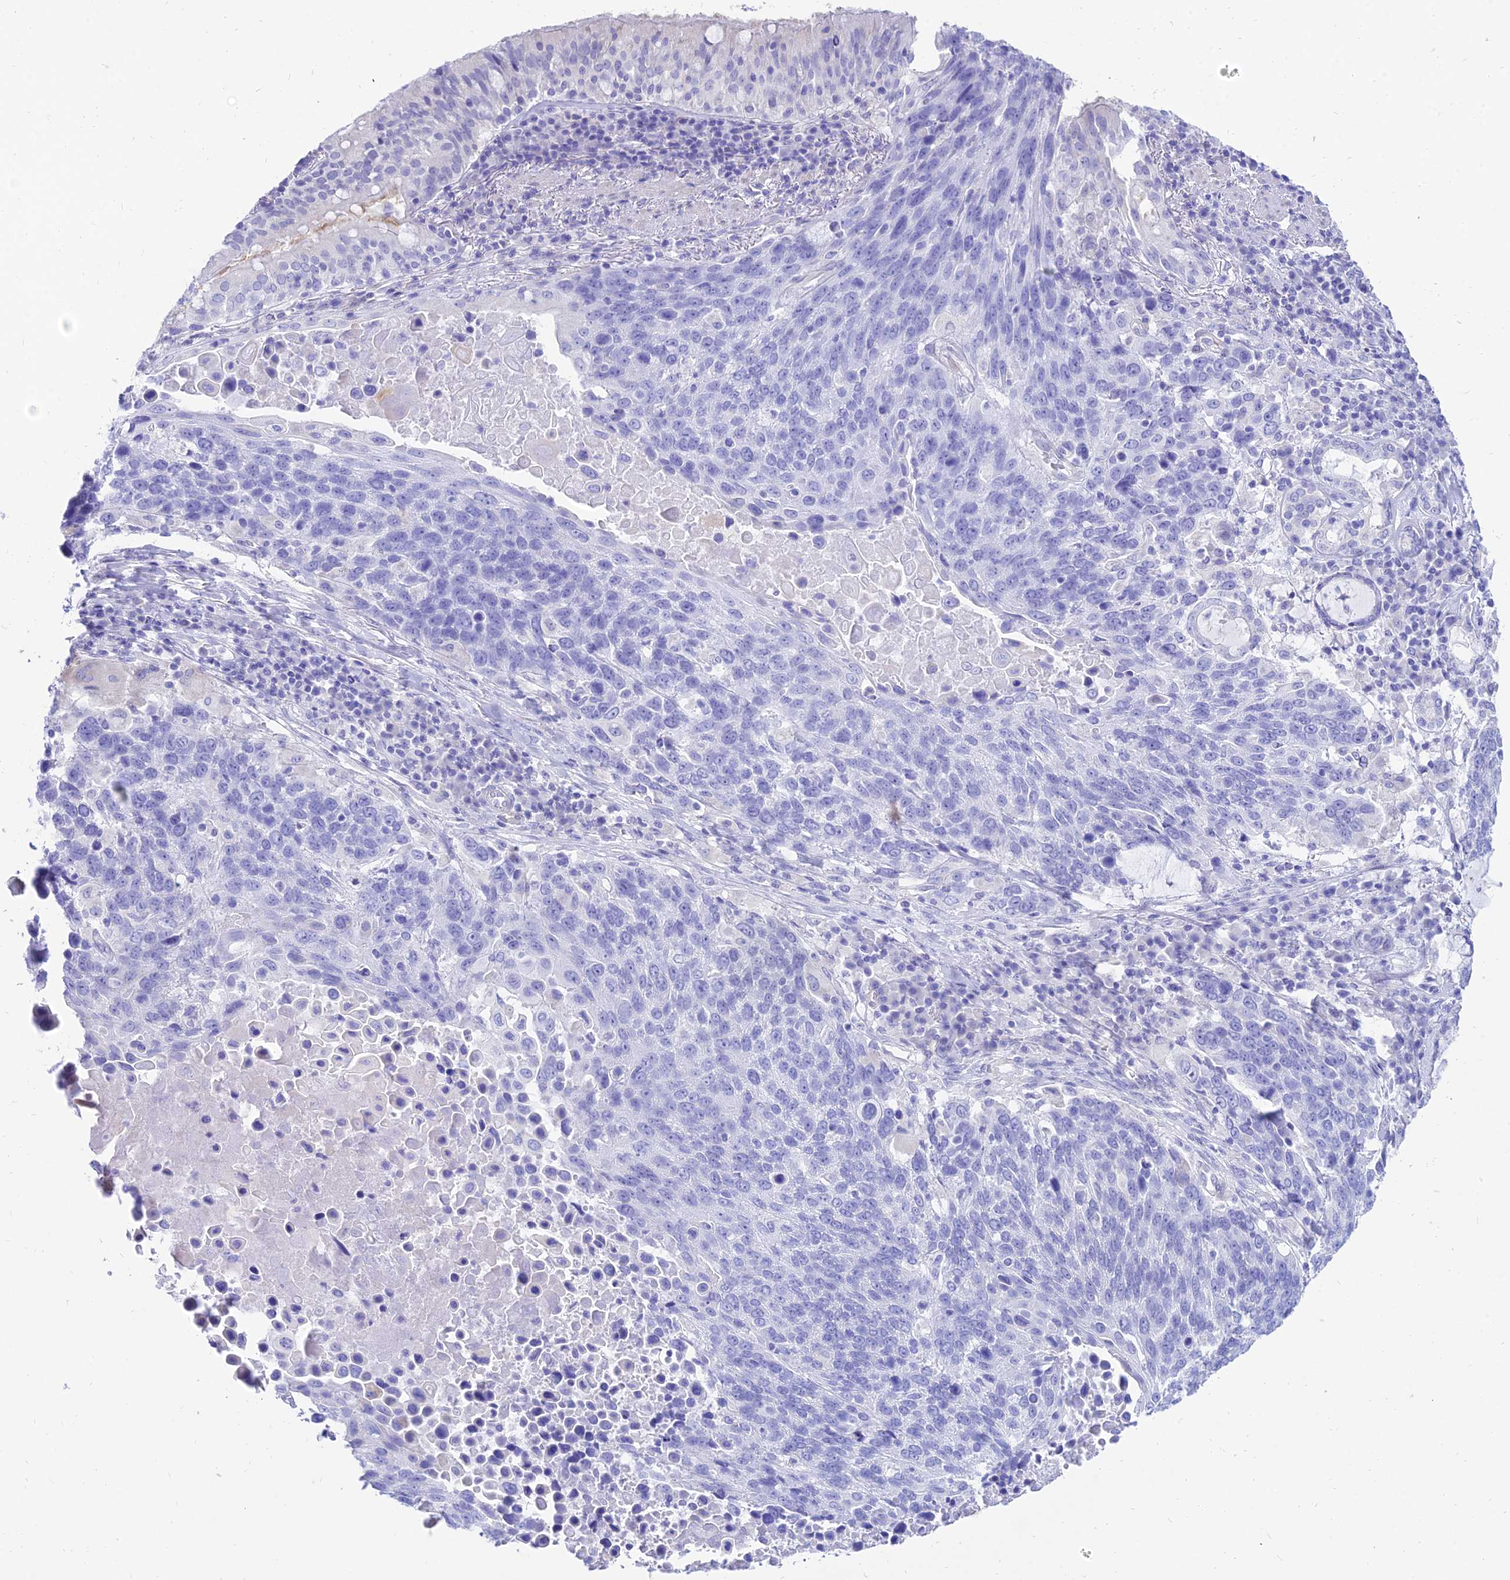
{"staining": {"intensity": "negative", "quantity": "none", "location": "none"}, "tissue": "lung cancer", "cell_type": "Tumor cells", "image_type": "cancer", "snomed": [{"axis": "morphology", "description": "Squamous cell carcinoma, NOS"}, {"axis": "topography", "description": "Lung"}], "caption": "DAB immunohistochemical staining of squamous cell carcinoma (lung) shows no significant positivity in tumor cells.", "gene": "TAC3", "patient": {"sex": "male", "age": 66}}